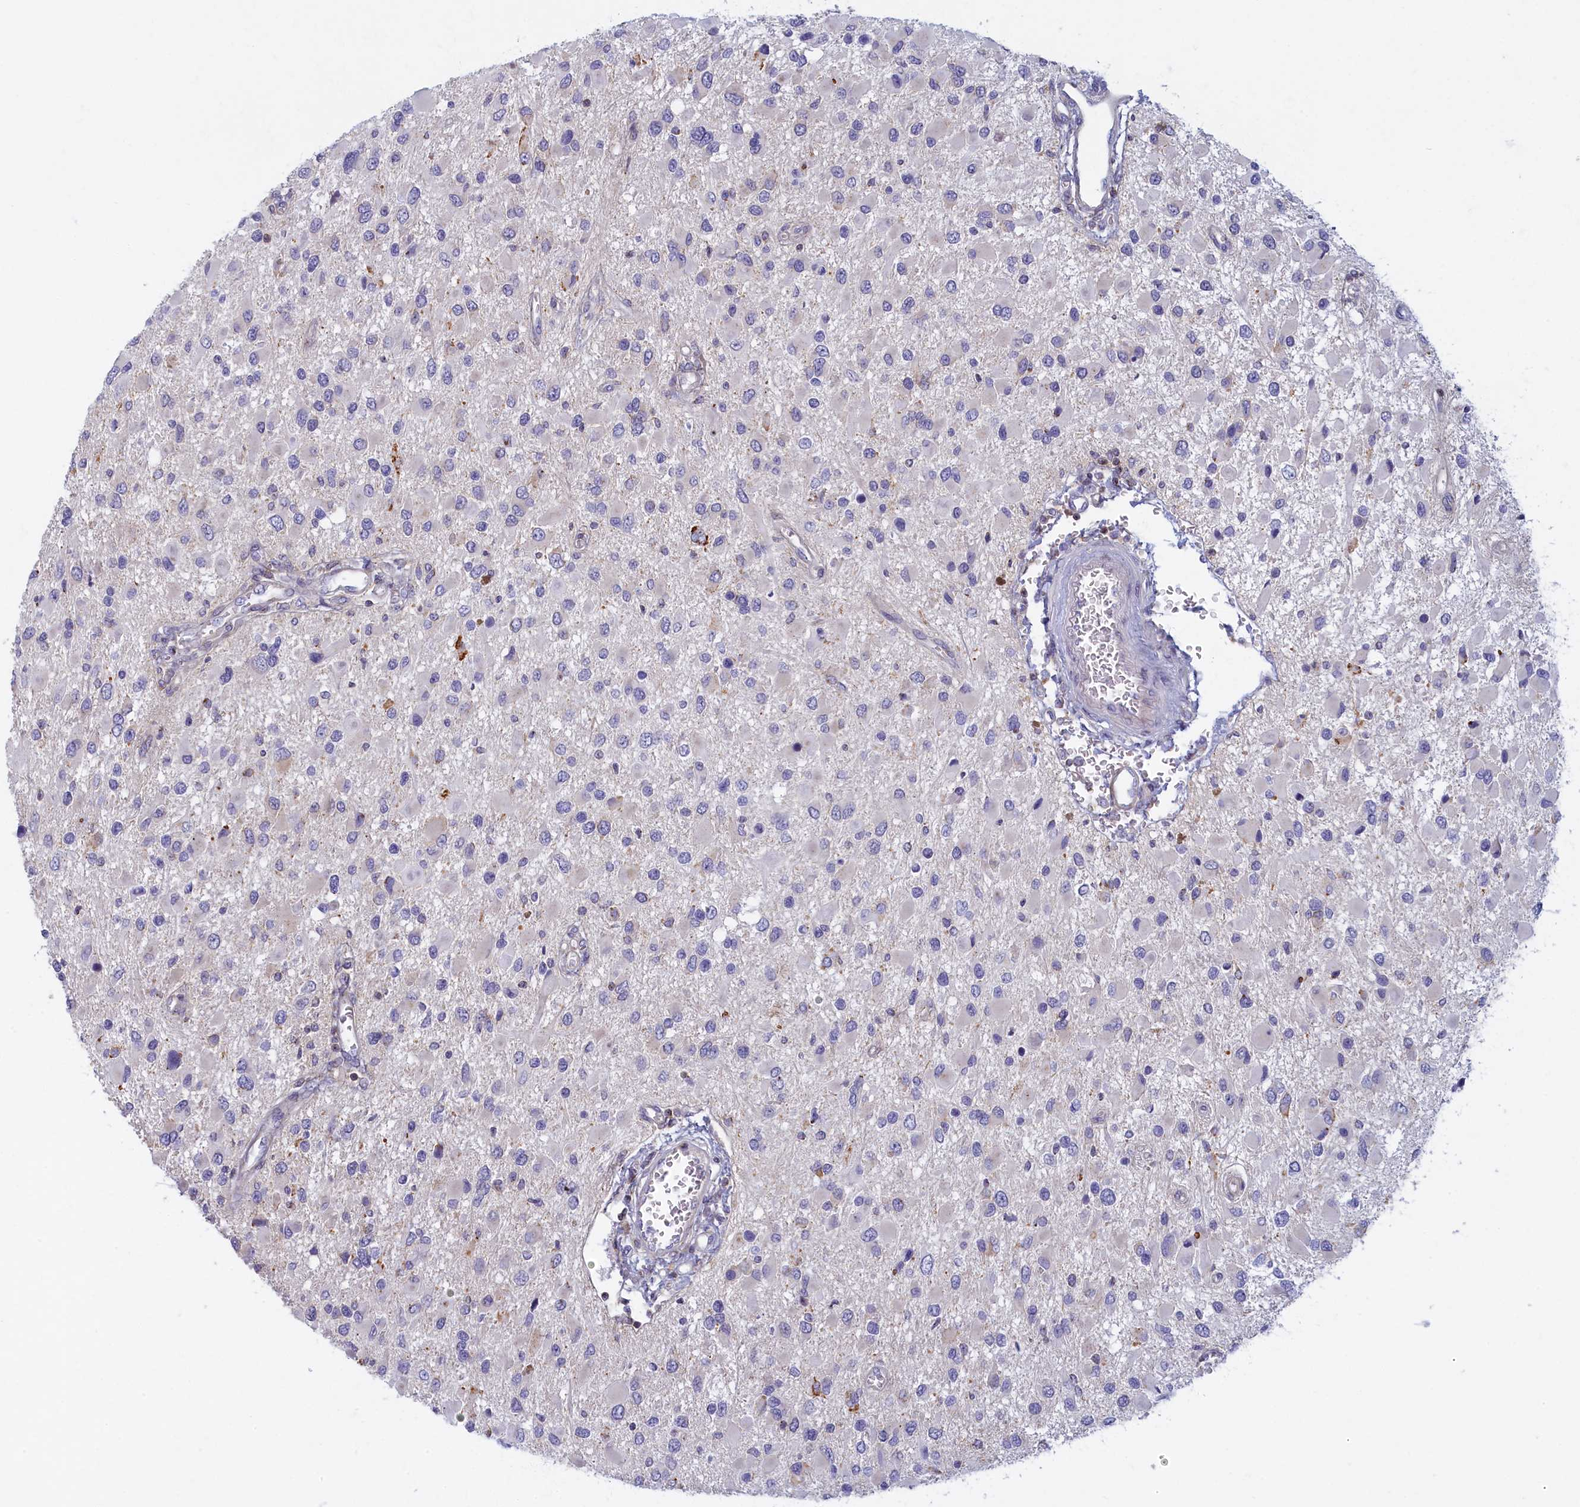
{"staining": {"intensity": "negative", "quantity": "none", "location": "none"}, "tissue": "glioma", "cell_type": "Tumor cells", "image_type": "cancer", "snomed": [{"axis": "morphology", "description": "Glioma, malignant, High grade"}, {"axis": "topography", "description": "Brain"}], "caption": "IHC image of human glioma stained for a protein (brown), which shows no staining in tumor cells.", "gene": "NOL10", "patient": {"sex": "male", "age": 53}}